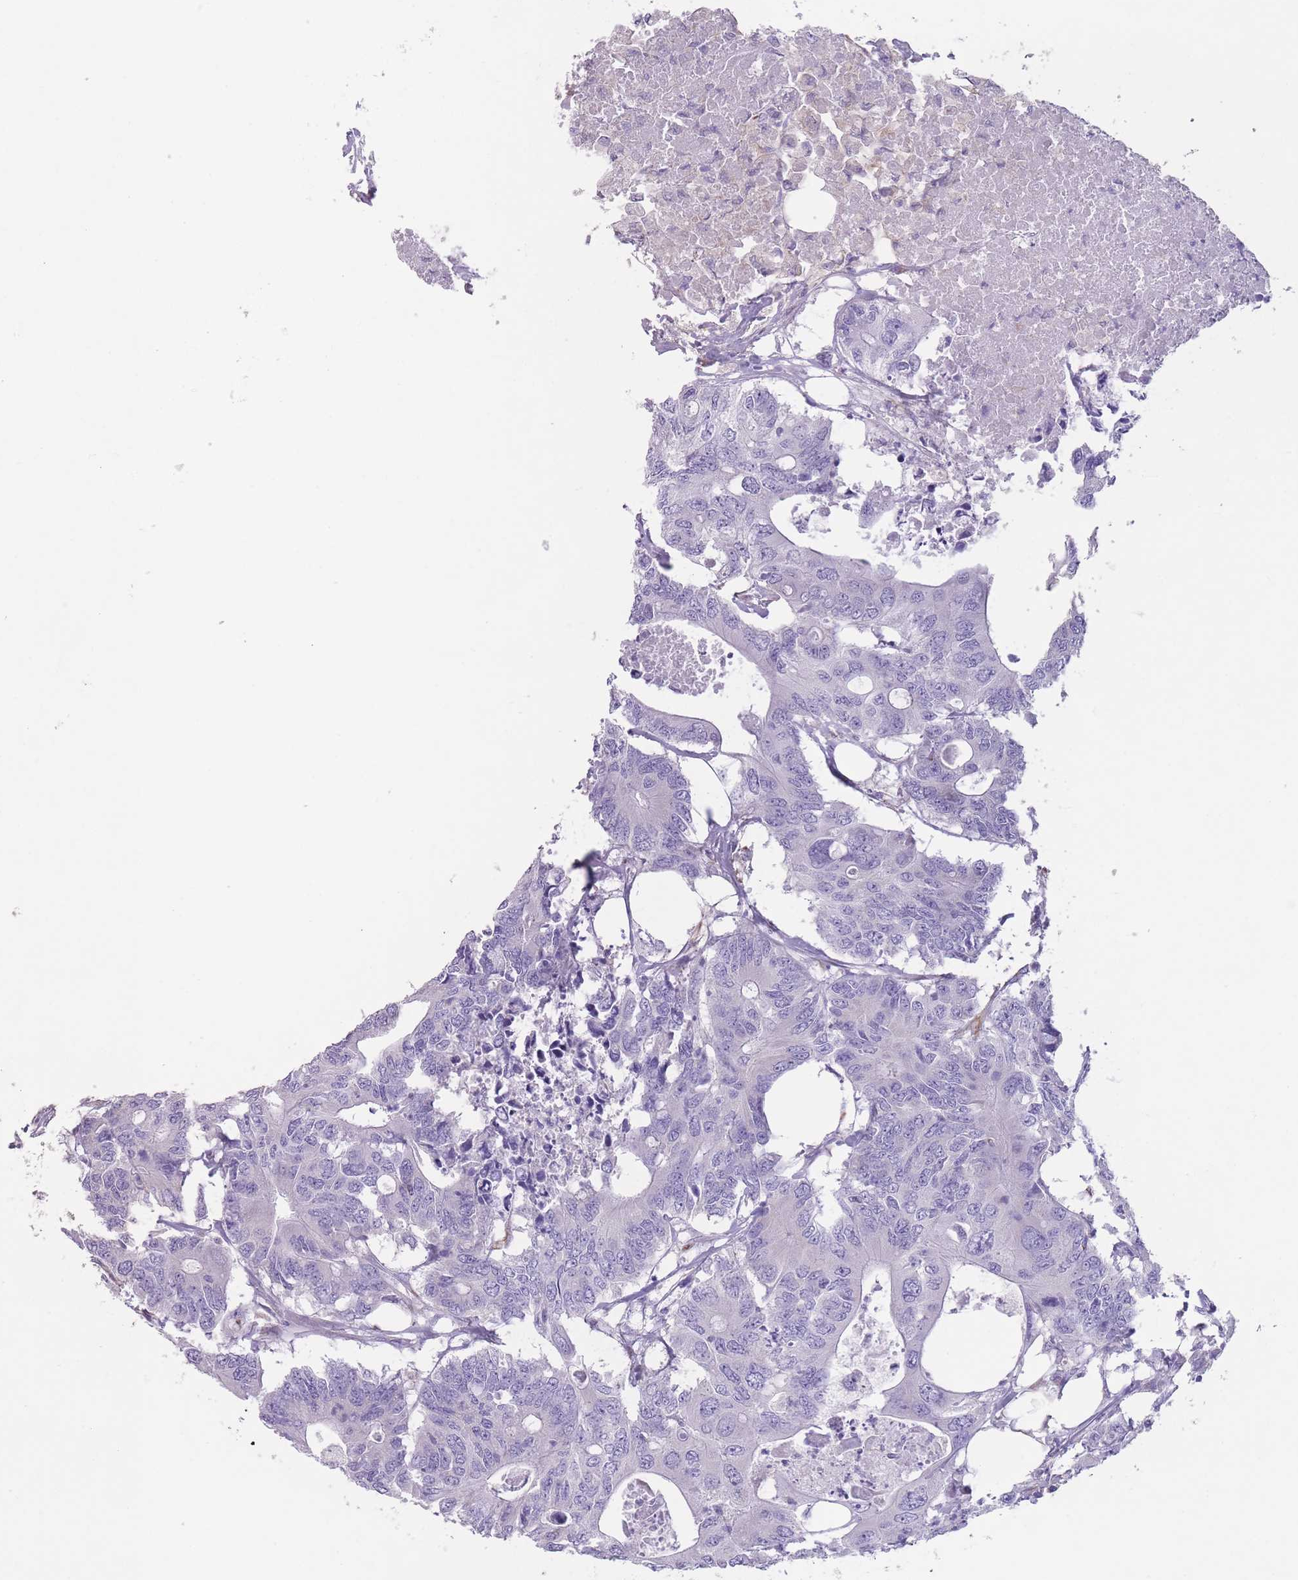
{"staining": {"intensity": "negative", "quantity": "none", "location": "none"}, "tissue": "colorectal cancer", "cell_type": "Tumor cells", "image_type": "cancer", "snomed": [{"axis": "morphology", "description": "Adenocarcinoma, NOS"}, {"axis": "topography", "description": "Colon"}], "caption": "Protein analysis of colorectal cancer (adenocarcinoma) demonstrates no significant expression in tumor cells. (DAB (3,3'-diaminobenzidine) immunohistochemistry with hematoxylin counter stain).", "gene": "PTCD1", "patient": {"sex": "male", "age": 71}}